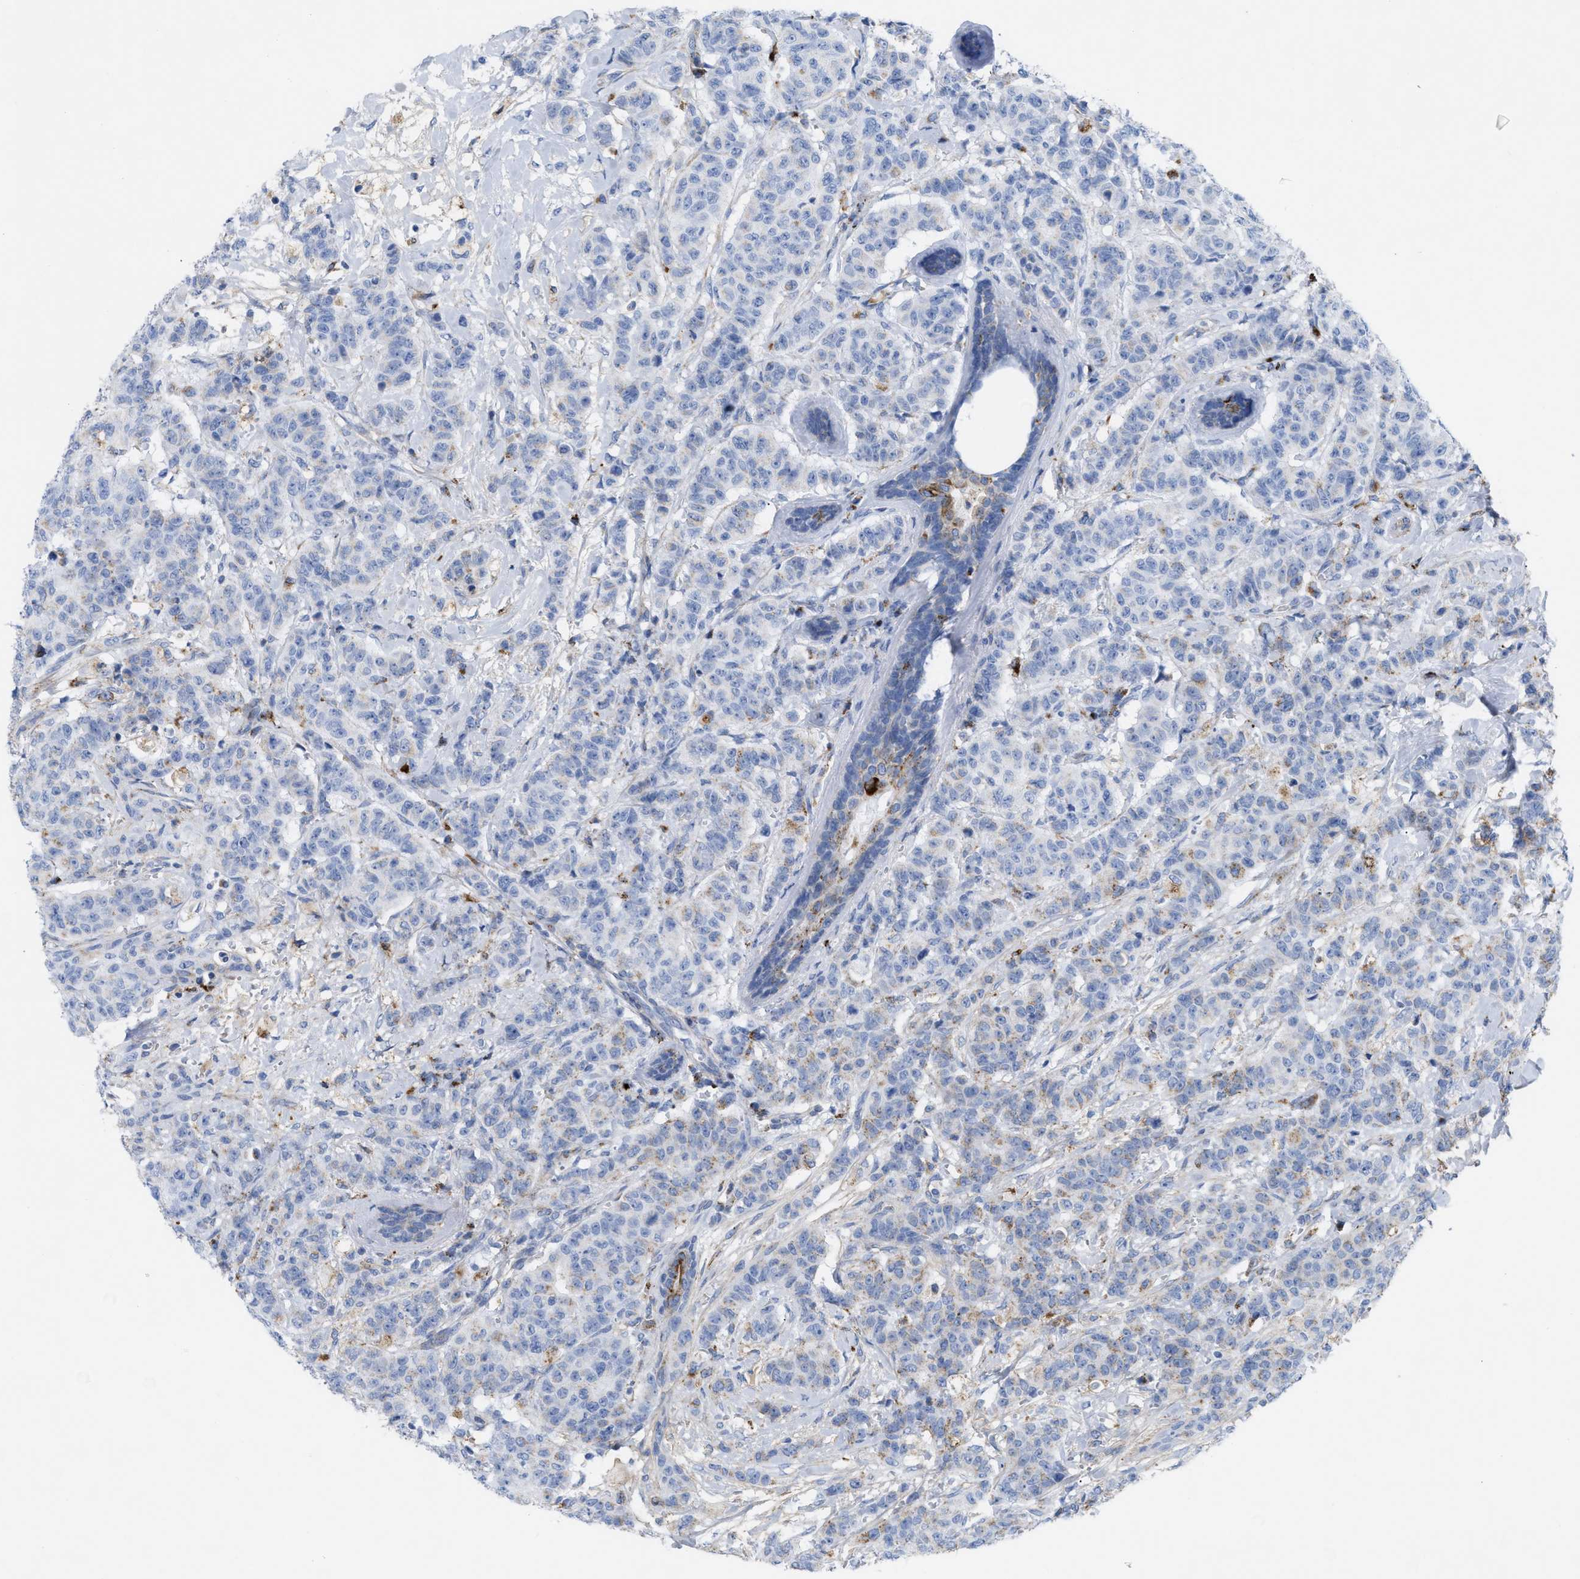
{"staining": {"intensity": "moderate", "quantity": "<25%", "location": "cytoplasmic/membranous"}, "tissue": "breast cancer", "cell_type": "Tumor cells", "image_type": "cancer", "snomed": [{"axis": "morphology", "description": "Normal tissue, NOS"}, {"axis": "morphology", "description": "Duct carcinoma"}, {"axis": "topography", "description": "Breast"}], "caption": "Tumor cells display low levels of moderate cytoplasmic/membranous positivity in approximately <25% of cells in human breast cancer (intraductal carcinoma).", "gene": "DRAM2", "patient": {"sex": "female", "age": 40}}